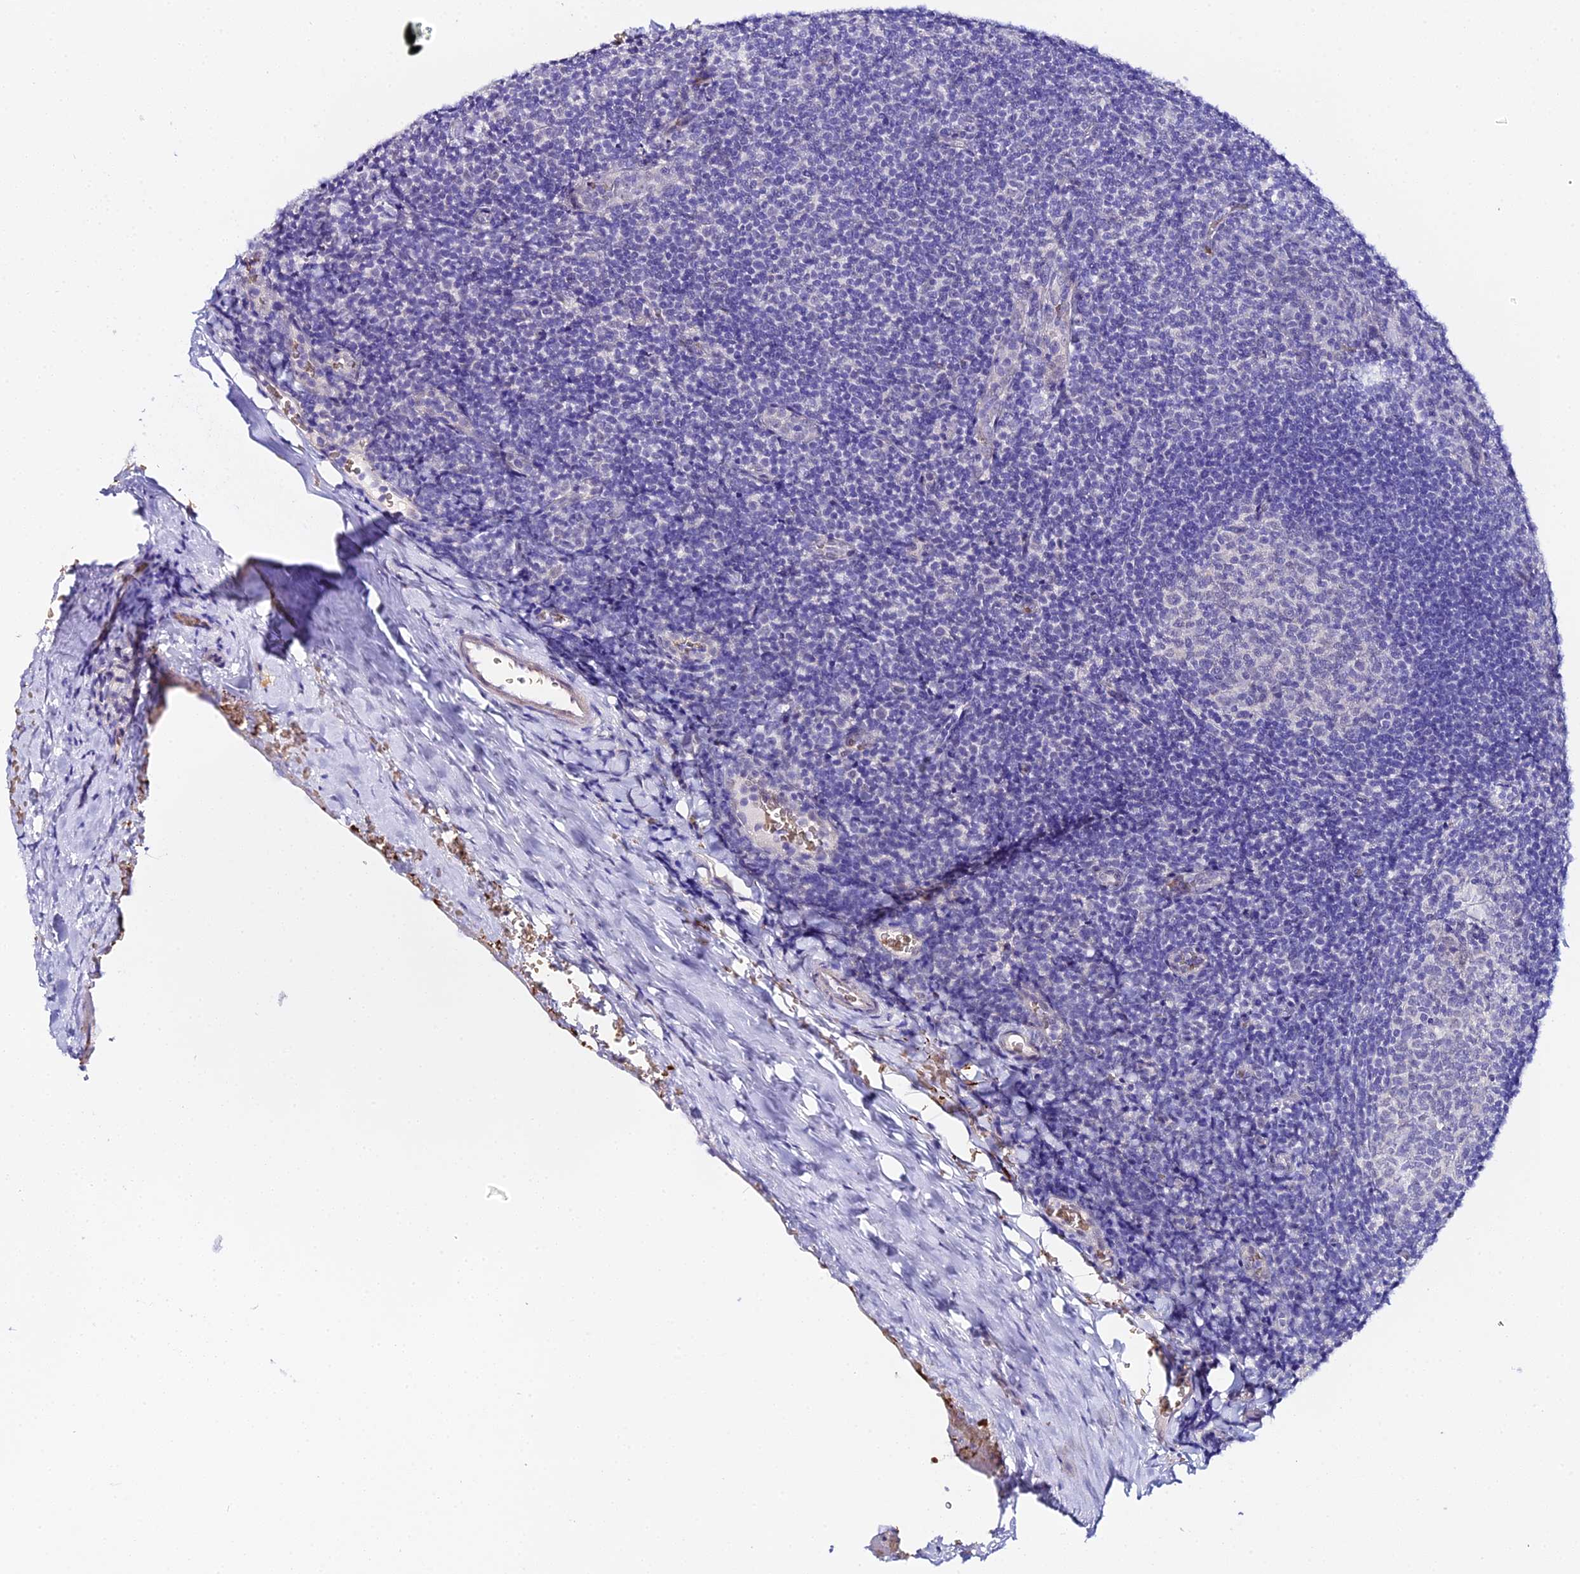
{"staining": {"intensity": "negative", "quantity": "none", "location": "none"}, "tissue": "tonsil", "cell_type": "Germinal center cells", "image_type": "normal", "snomed": [{"axis": "morphology", "description": "Normal tissue, NOS"}, {"axis": "topography", "description": "Tonsil"}], "caption": "Immunohistochemistry micrograph of normal tonsil: human tonsil stained with DAB shows no significant protein positivity in germinal center cells.", "gene": "CFAP45", "patient": {"sex": "male", "age": 17}}